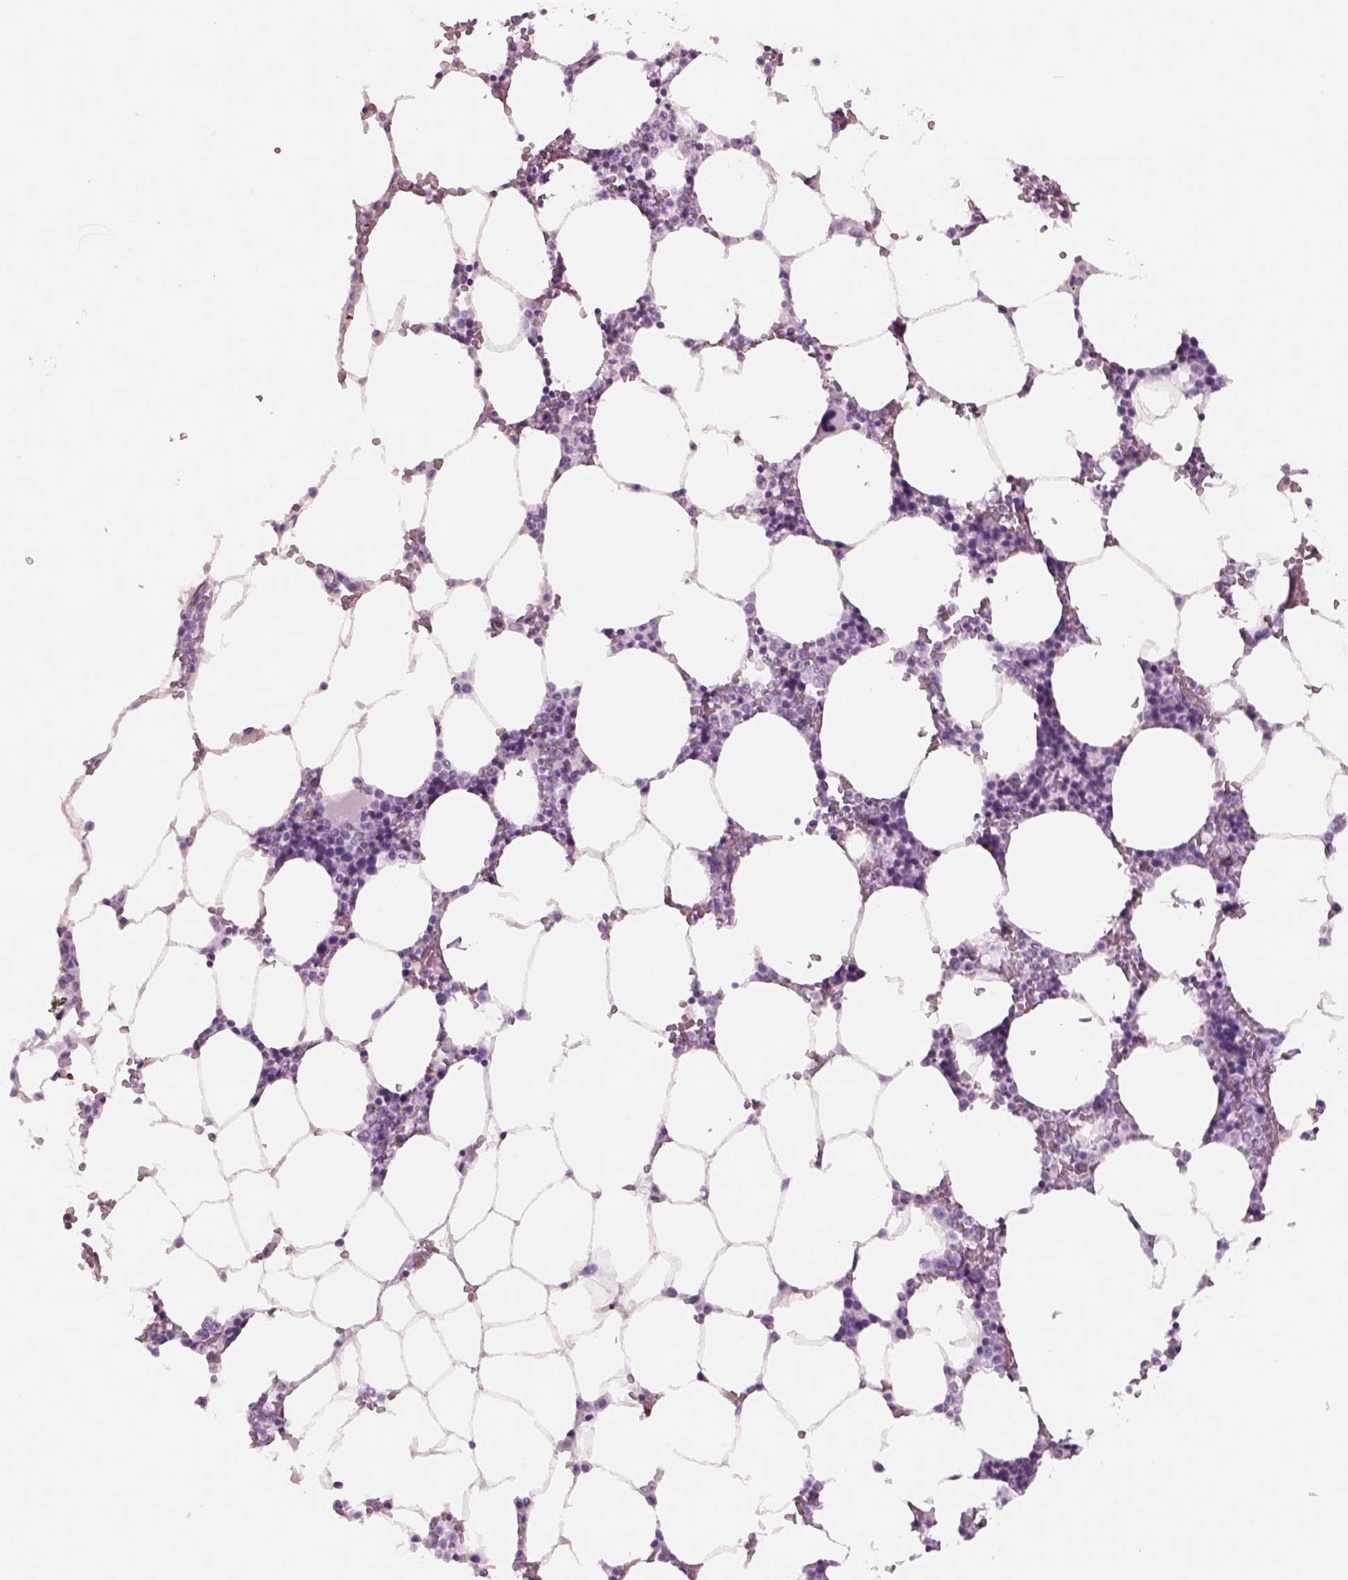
{"staining": {"intensity": "negative", "quantity": "none", "location": "none"}, "tissue": "bone marrow", "cell_type": "Hematopoietic cells", "image_type": "normal", "snomed": [{"axis": "morphology", "description": "Normal tissue, NOS"}, {"axis": "topography", "description": "Bone marrow"}], "caption": "Bone marrow was stained to show a protein in brown. There is no significant positivity in hematopoietic cells. (Brightfield microscopy of DAB immunohistochemistry at high magnification).", "gene": "RHO", "patient": {"sex": "female", "age": 52}}